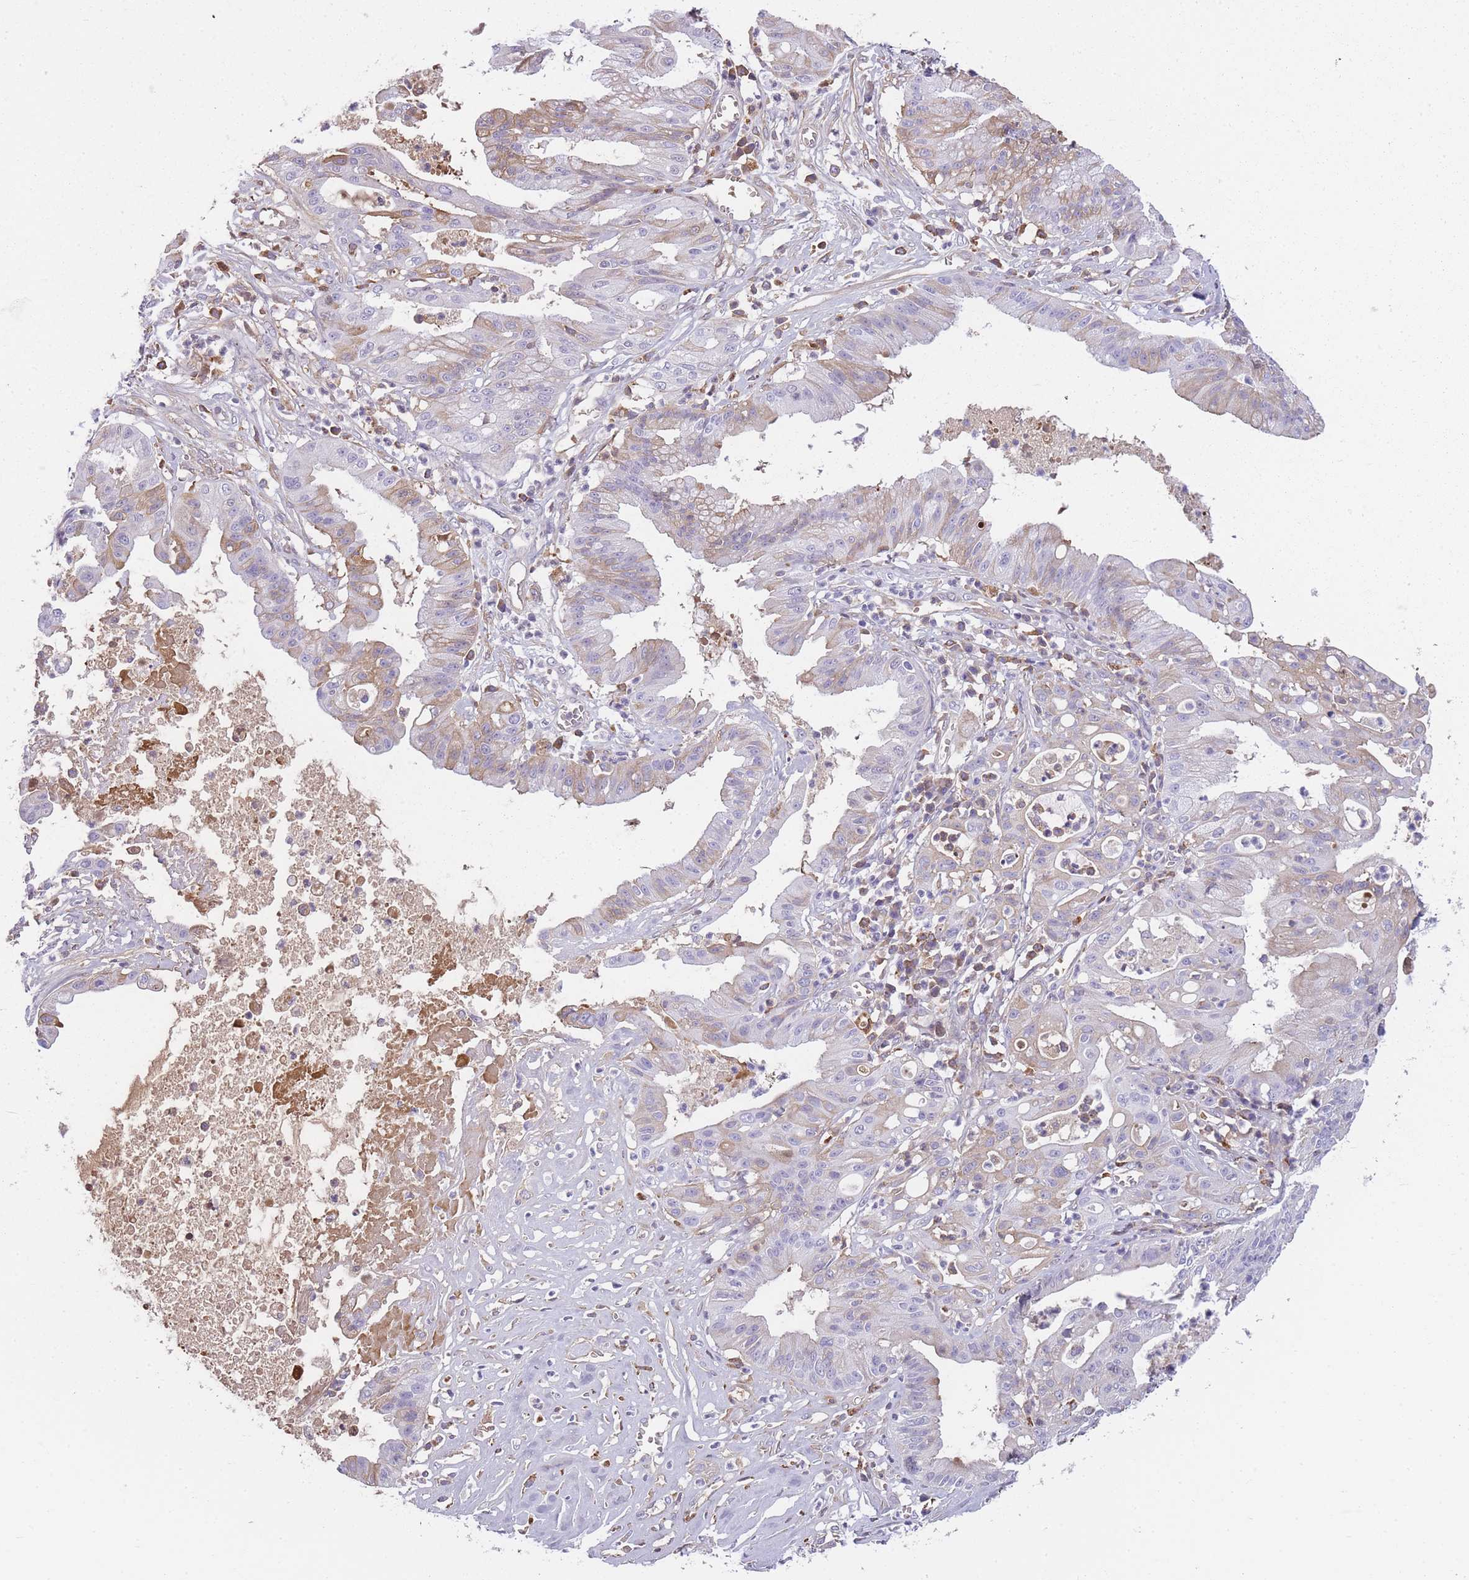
{"staining": {"intensity": "weak", "quantity": "25%-75%", "location": "cytoplasmic/membranous"}, "tissue": "ovarian cancer", "cell_type": "Tumor cells", "image_type": "cancer", "snomed": [{"axis": "morphology", "description": "Cystadenocarcinoma, mucinous, NOS"}, {"axis": "topography", "description": "Ovary"}], "caption": "IHC (DAB (3,3'-diaminobenzidine)) staining of human ovarian cancer (mucinous cystadenocarcinoma) shows weak cytoplasmic/membranous protein positivity in about 25%-75% of tumor cells.", "gene": "GNAT1", "patient": {"sex": "female", "age": 70}}